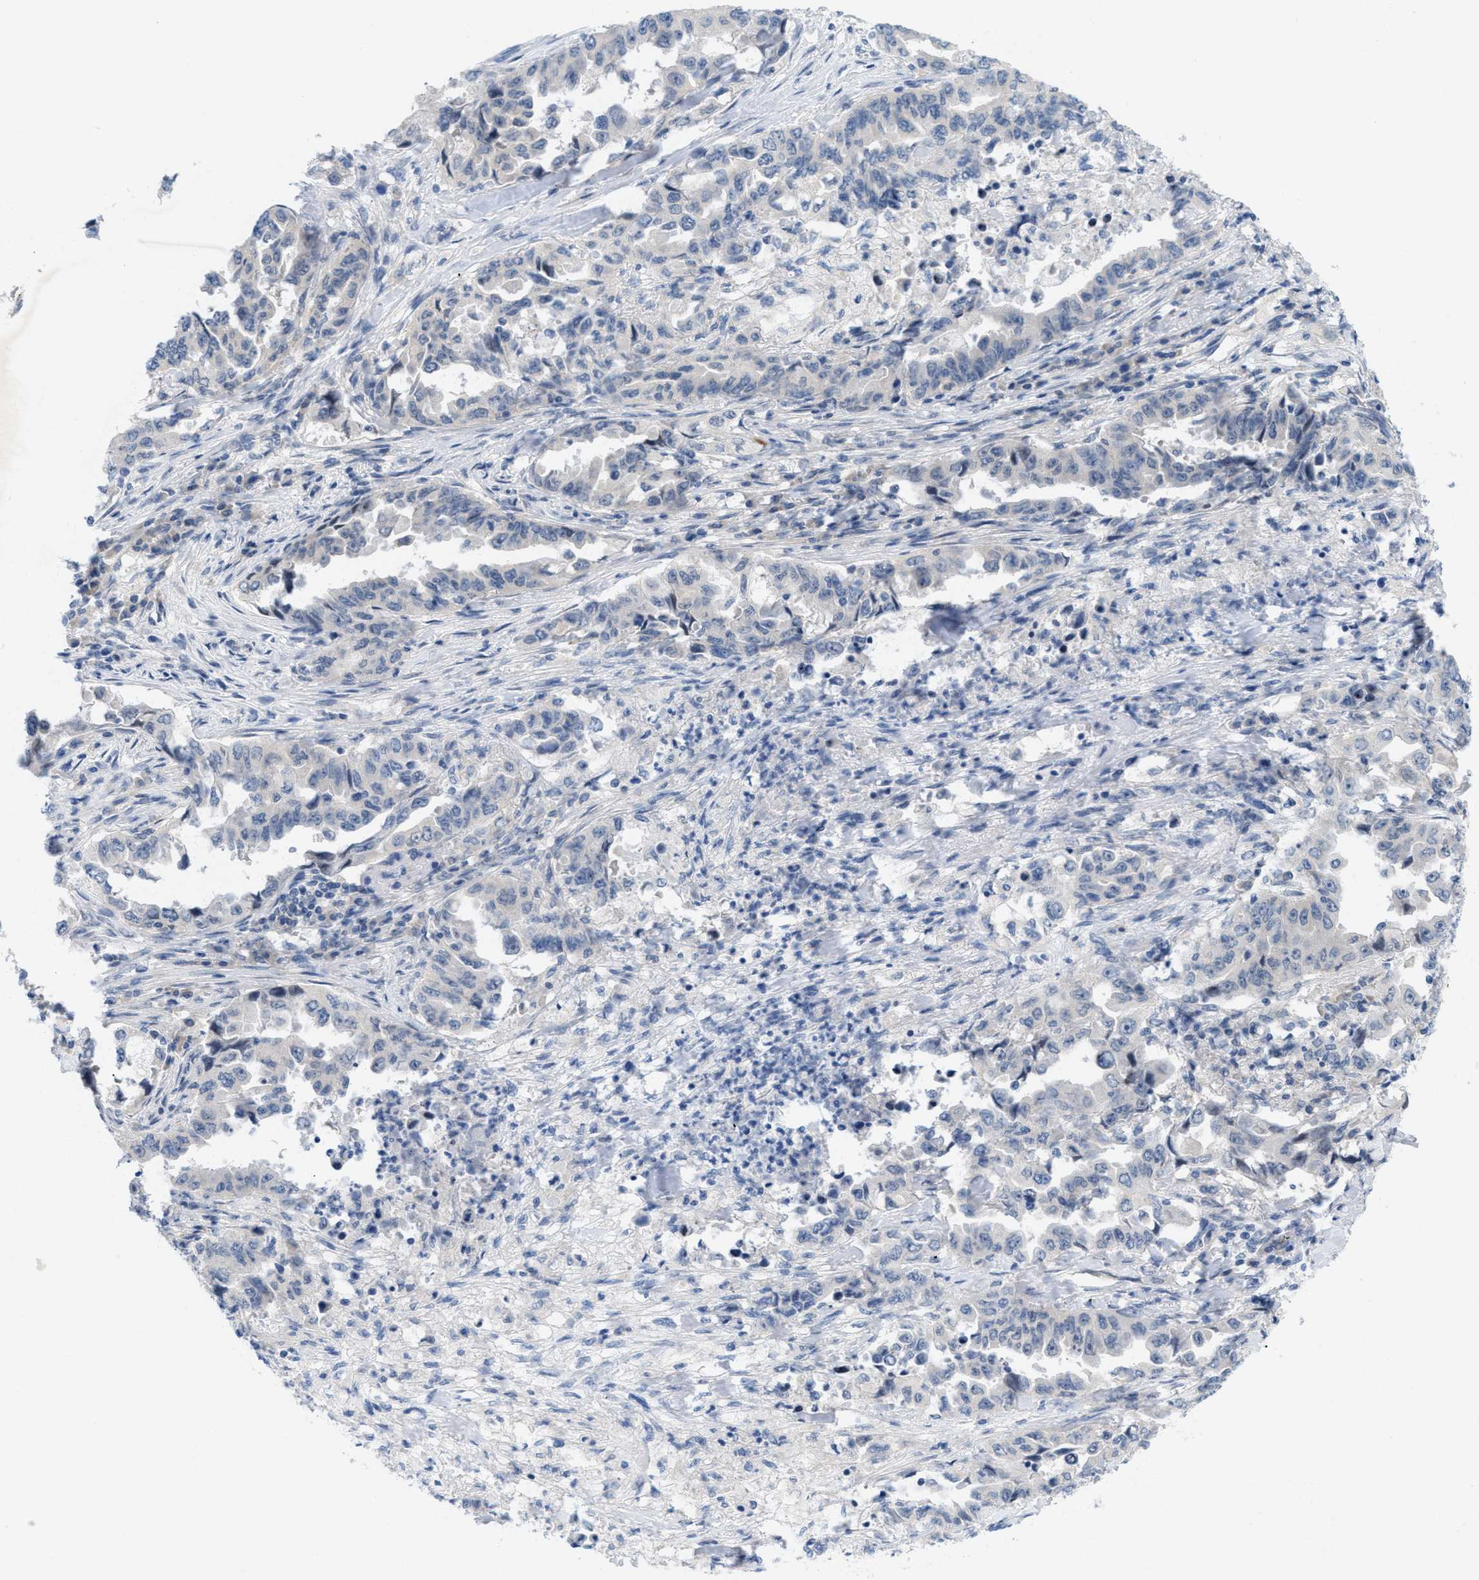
{"staining": {"intensity": "negative", "quantity": "none", "location": "none"}, "tissue": "lung cancer", "cell_type": "Tumor cells", "image_type": "cancer", "snomed": [{"axis": "morphology", "description": "Adenocarcinoma, NOS"}, {"axis": "topography", "description": "Lung"}], "caption": "This histopathology image is of lung cancer (adenocarcinoma) stained with IHC to label a protein in brown with the nuclei are counter-stained blue. There is no staining in tumor cells.", "gene": "WIPI2", "patient": {"sex": "female", "age": 51}}